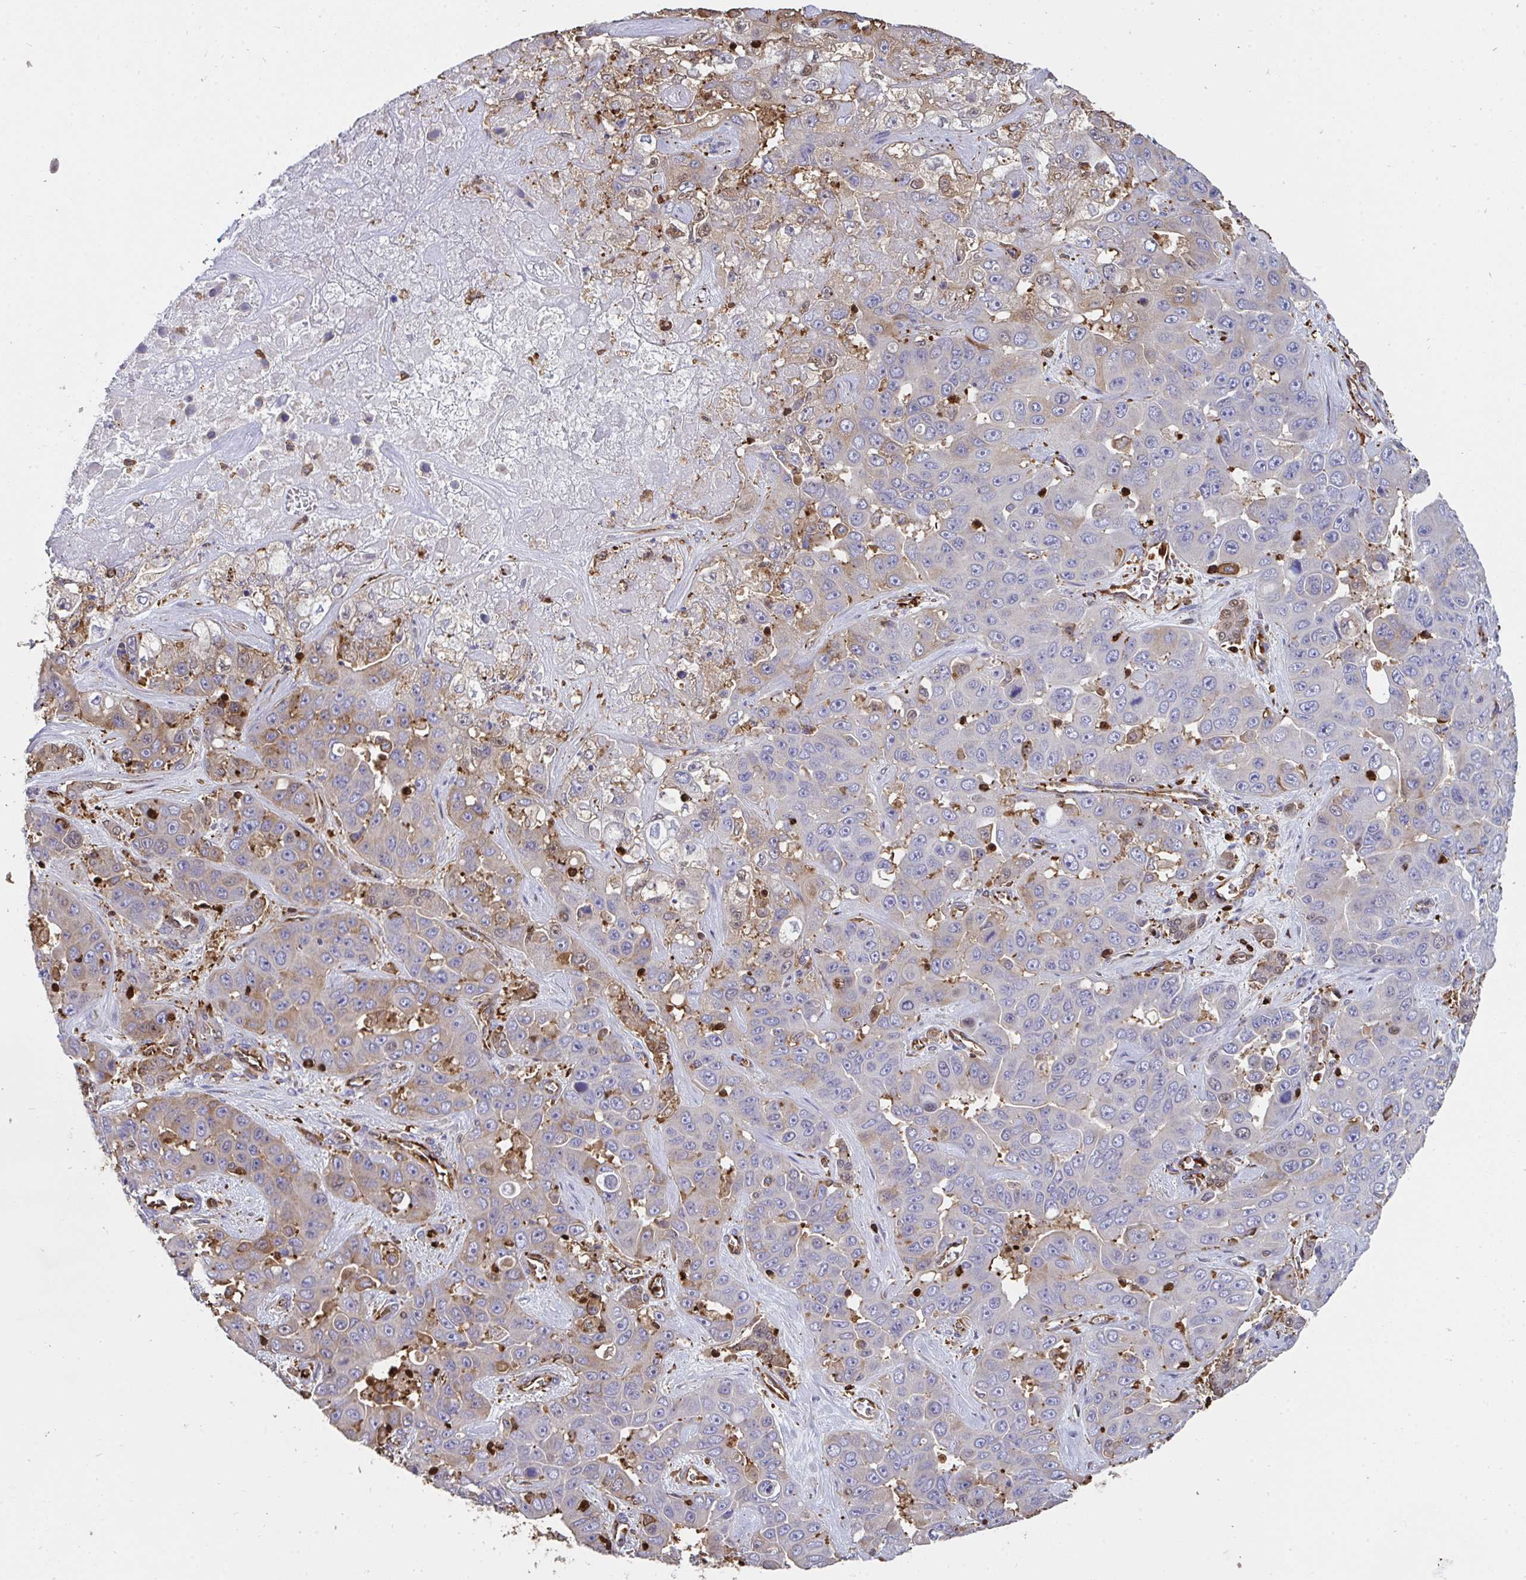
{"staining": {"intensity": "weak", "quantity": "<25%", "location": "cytoplasmic/membranous"}, "tissue": "liver cancer", "cell_type": "Tumor cells", "image_type": "cancer", "snomed": [{"axis": "morphology", "description": "Cholangiocarcinoma"}, {"axis": "topography", "description": "Liver"}], "caption": "Tumor cells are negative for brown protein staining in liver cancer.", "gene": "CFL1", "patient": {"sex": "female", "age": 52}}